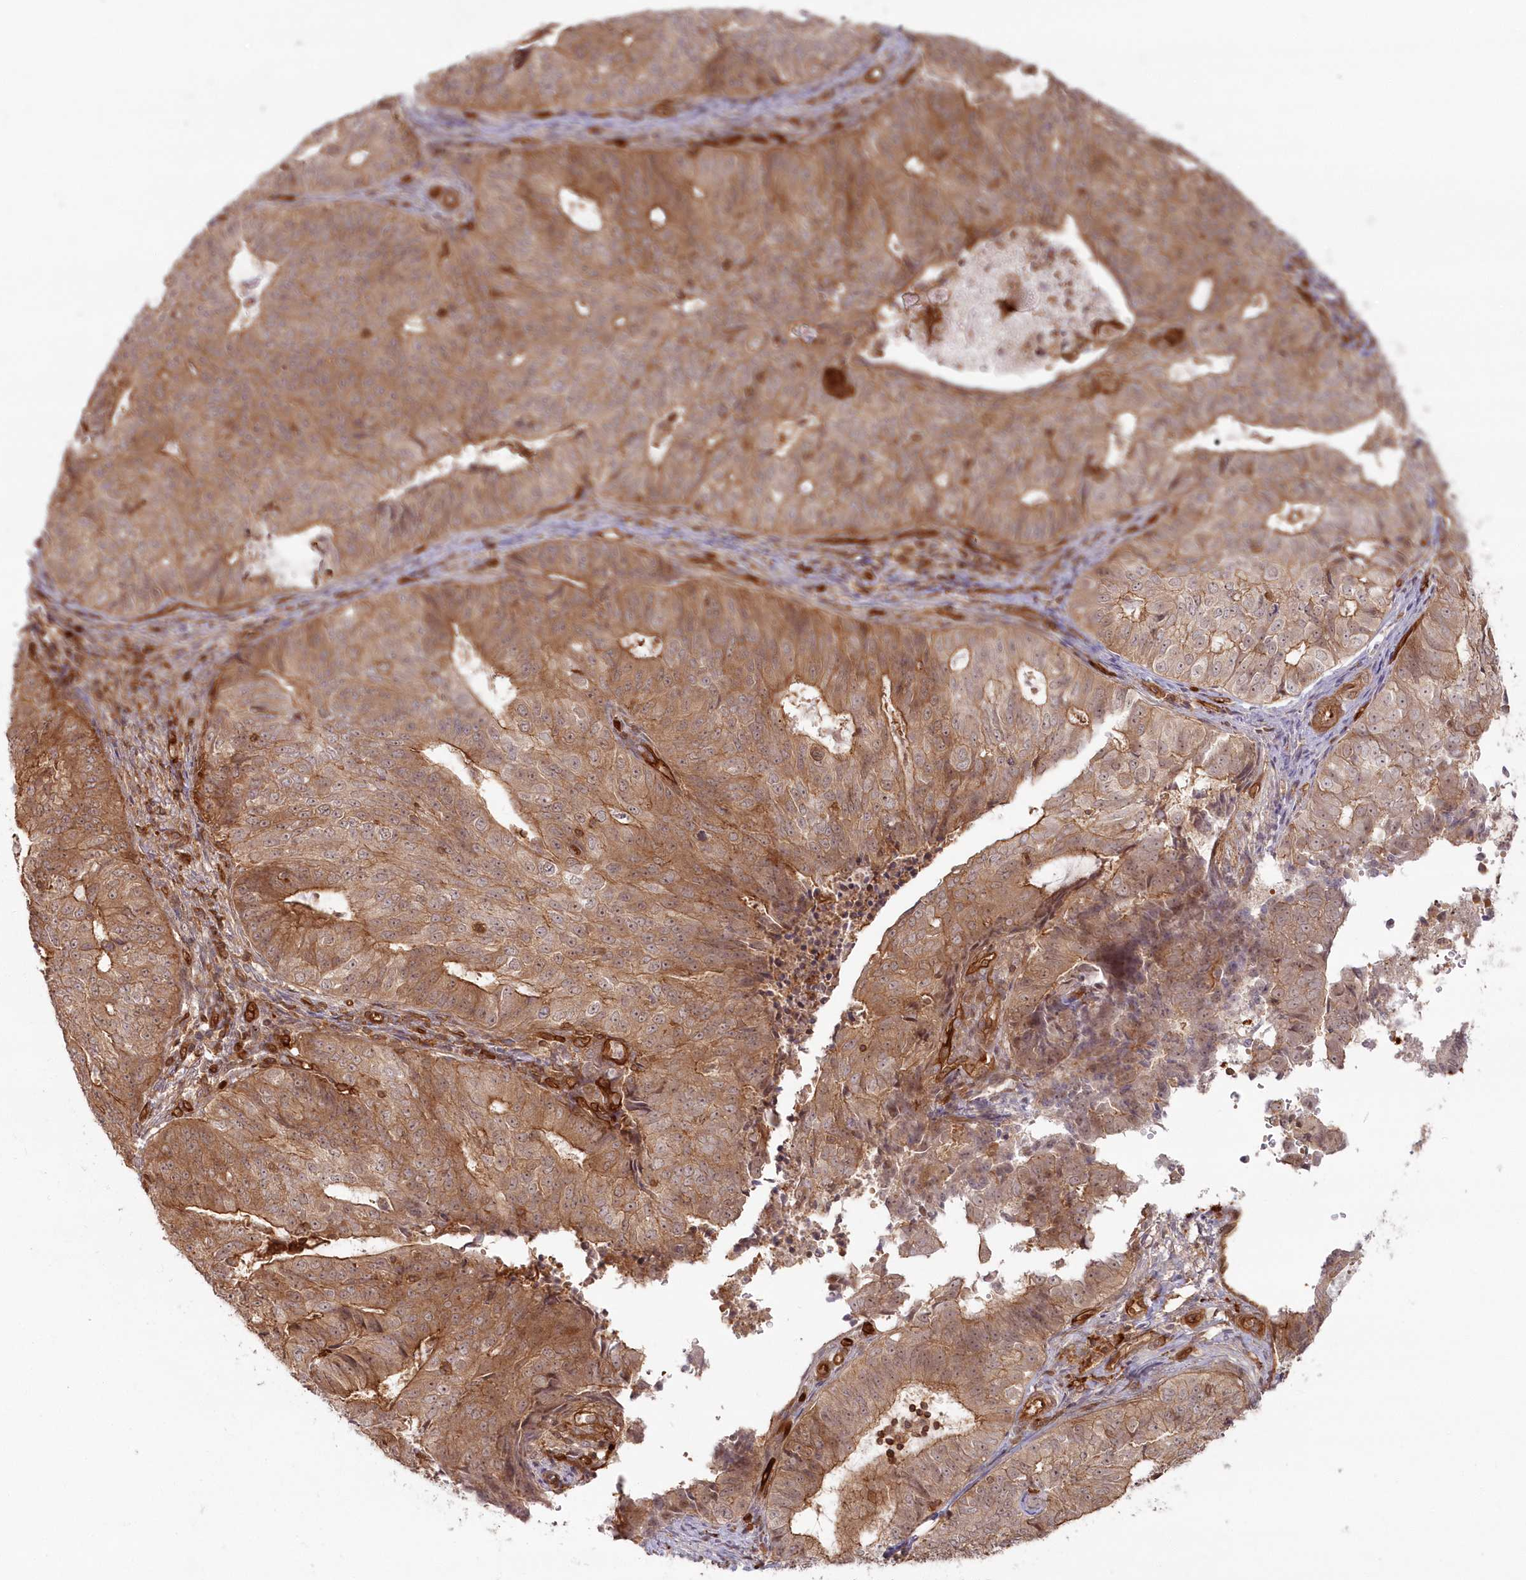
{"staining": {"intensity": "moderate", "quantity": ">75%", "location": "cytoplasmic/membranous"}, "tissue": "endometrial cancer", "cell_type": "Tumor cells", "image_type": "cancer", "snomed": [{"axis": "morphology", "description": "Adenocarcinoma, NOS"}, {"axis": "topography", "description": "Endometrium"}], "caption": "This histopathology image reveals adenocarcinoma (endometrial) stained with immunohistochemistry (IHC) to label a protein in brown. The cytoplasmic/membranous of tumor cells show moderate positivity for the protein. Nuclei are counter-stained blue.", "gene": "RGCC", "patient": {"sex": "female", "age": 32}}